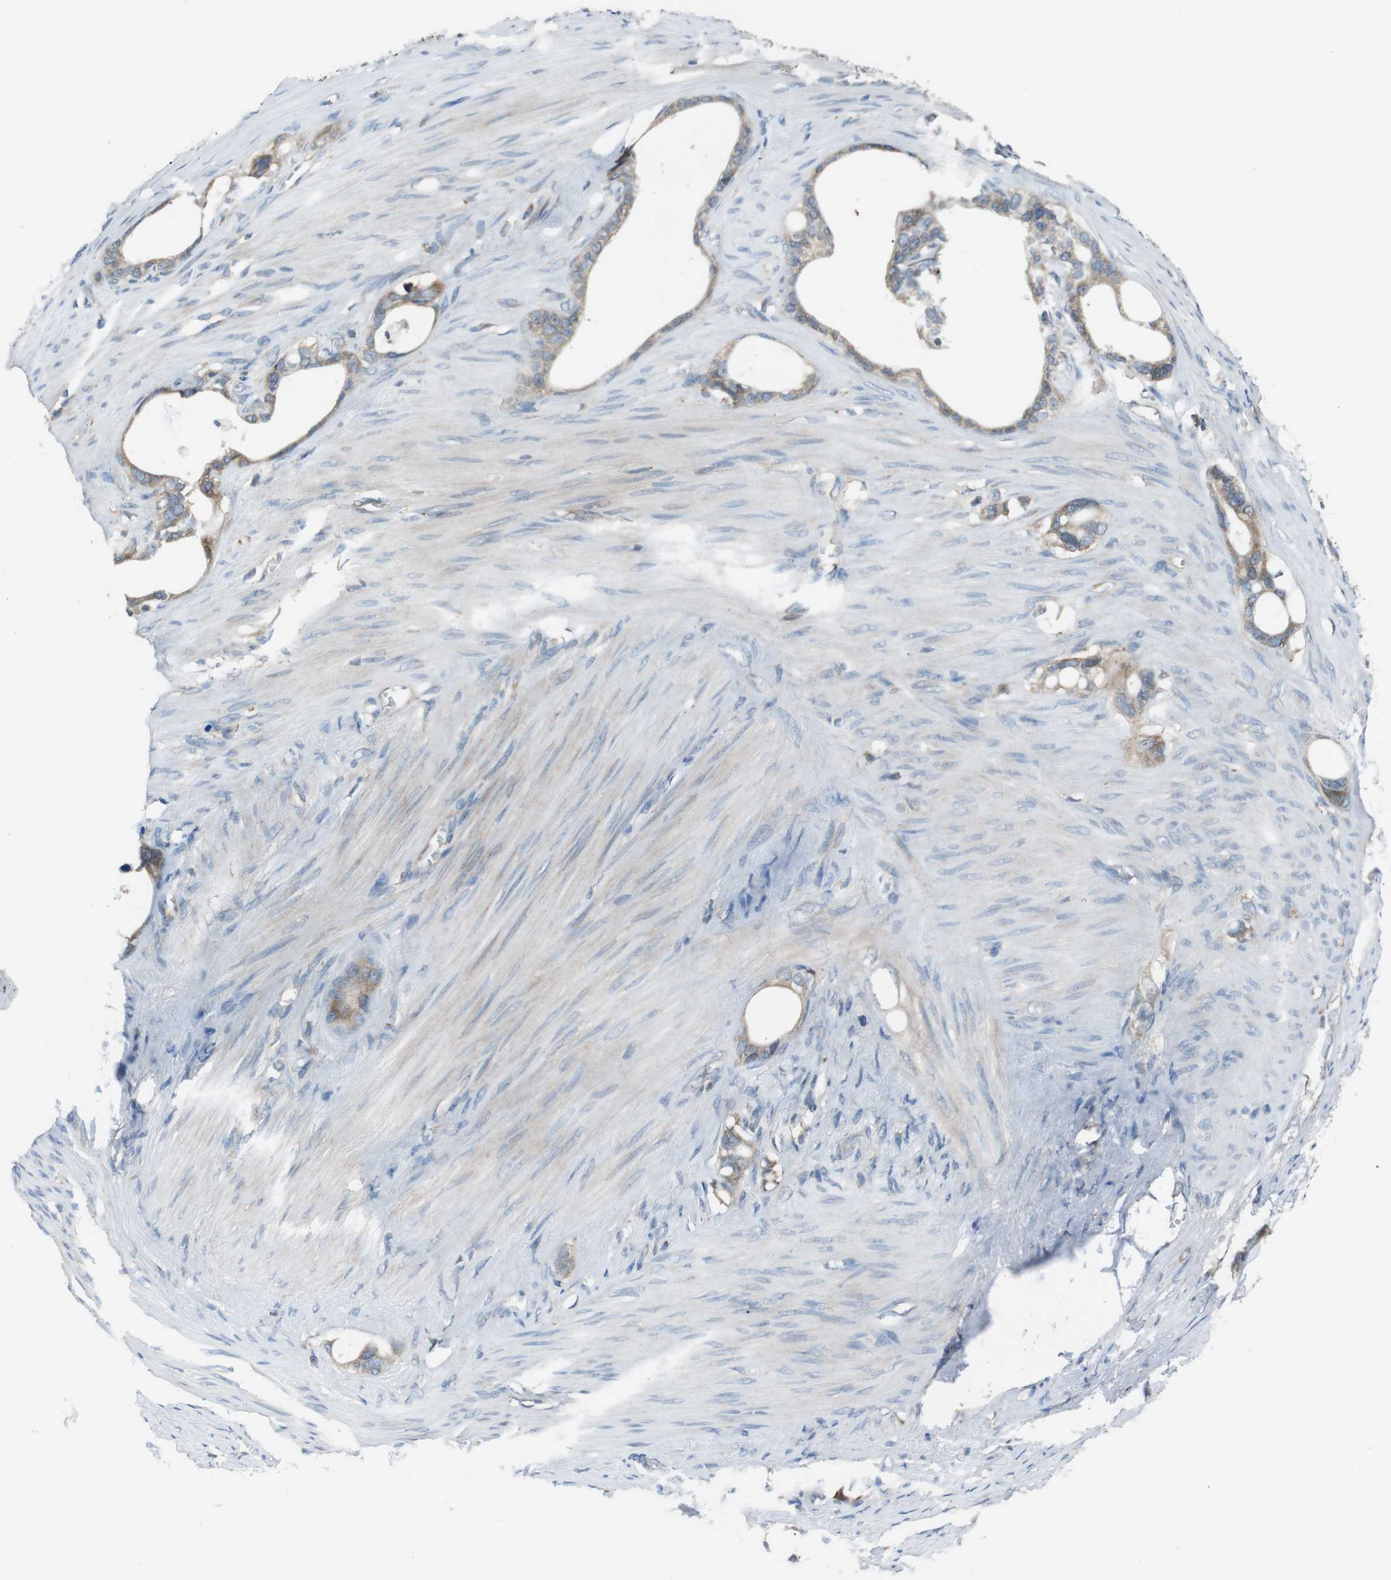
{"staining": {"intensity": "moderate", "quantity": ">75%", "location": "cytoplasmic/membranous"}, "tissue": "stomach cancer", "cell_type": "Tumor cells", "image_type": "cancer", "snomed": [{"axis": "morphology", "description": "Adenocarcinoma, NOS"}, {"axis": "topography", "description": "Stomach"}], "caption": "Tumor cells display medium levels of moderate cytoplasmic/membranous expression in about >75% of cells in human adenocarcinoma (stomach).", "gene": "SSR3", "patient": {"sex": "female", "age": 75}}